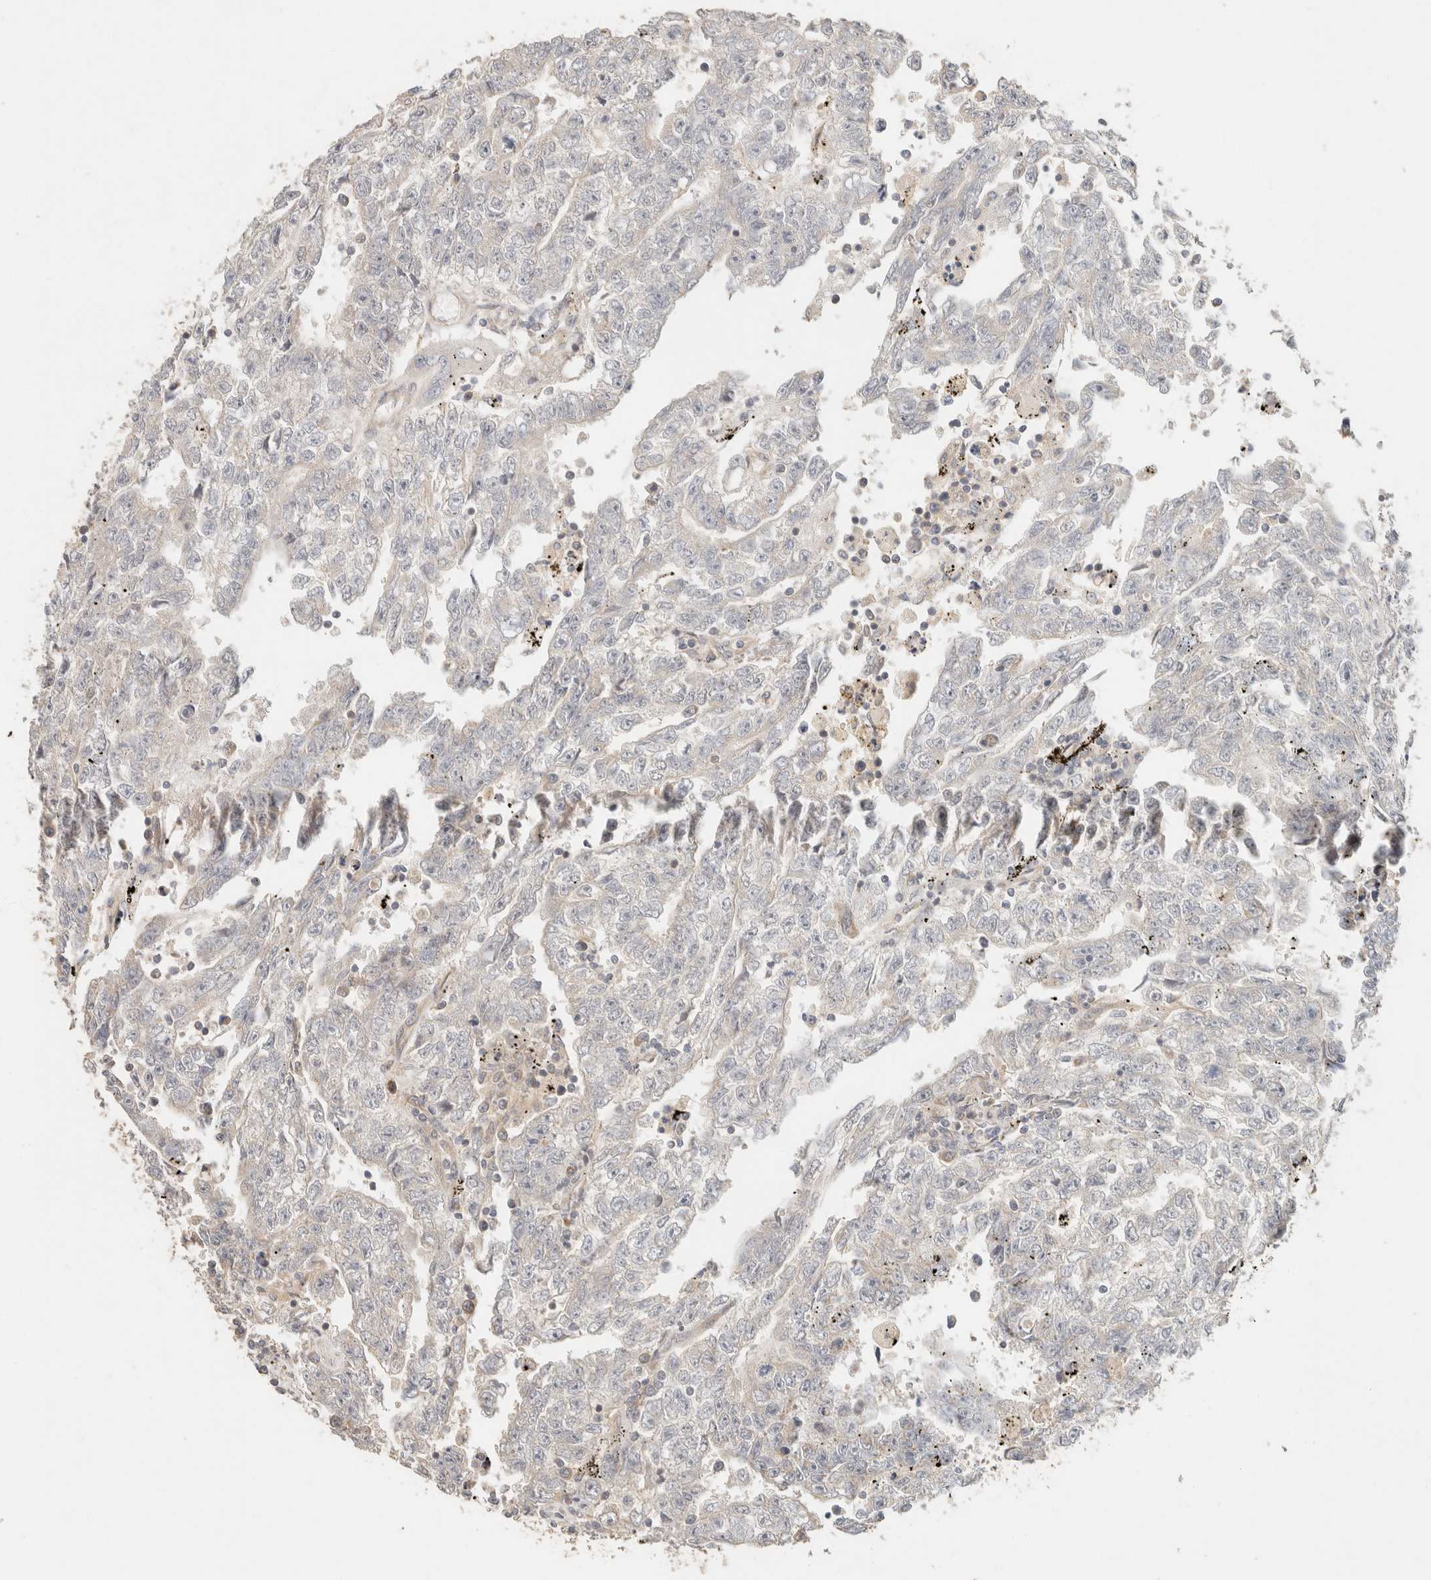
{"staining": {"intensity": "negative", "quantity": "none", "location": "none"}, "tissue": "testis cancer", "cell_type": "Tumor cells", "image_type": "cancer", "snomed": [{"axis": "morphology", "description": "Carcinoma, Embryonal, NOS"}, {"axis": "topography", "description": "Testis"}], "caption": "The photomicrograph shows no significant positivity in tumor cells of testis cancer.", "gene": "TACC1", "patient": {"sex": "male", "age": 25}}